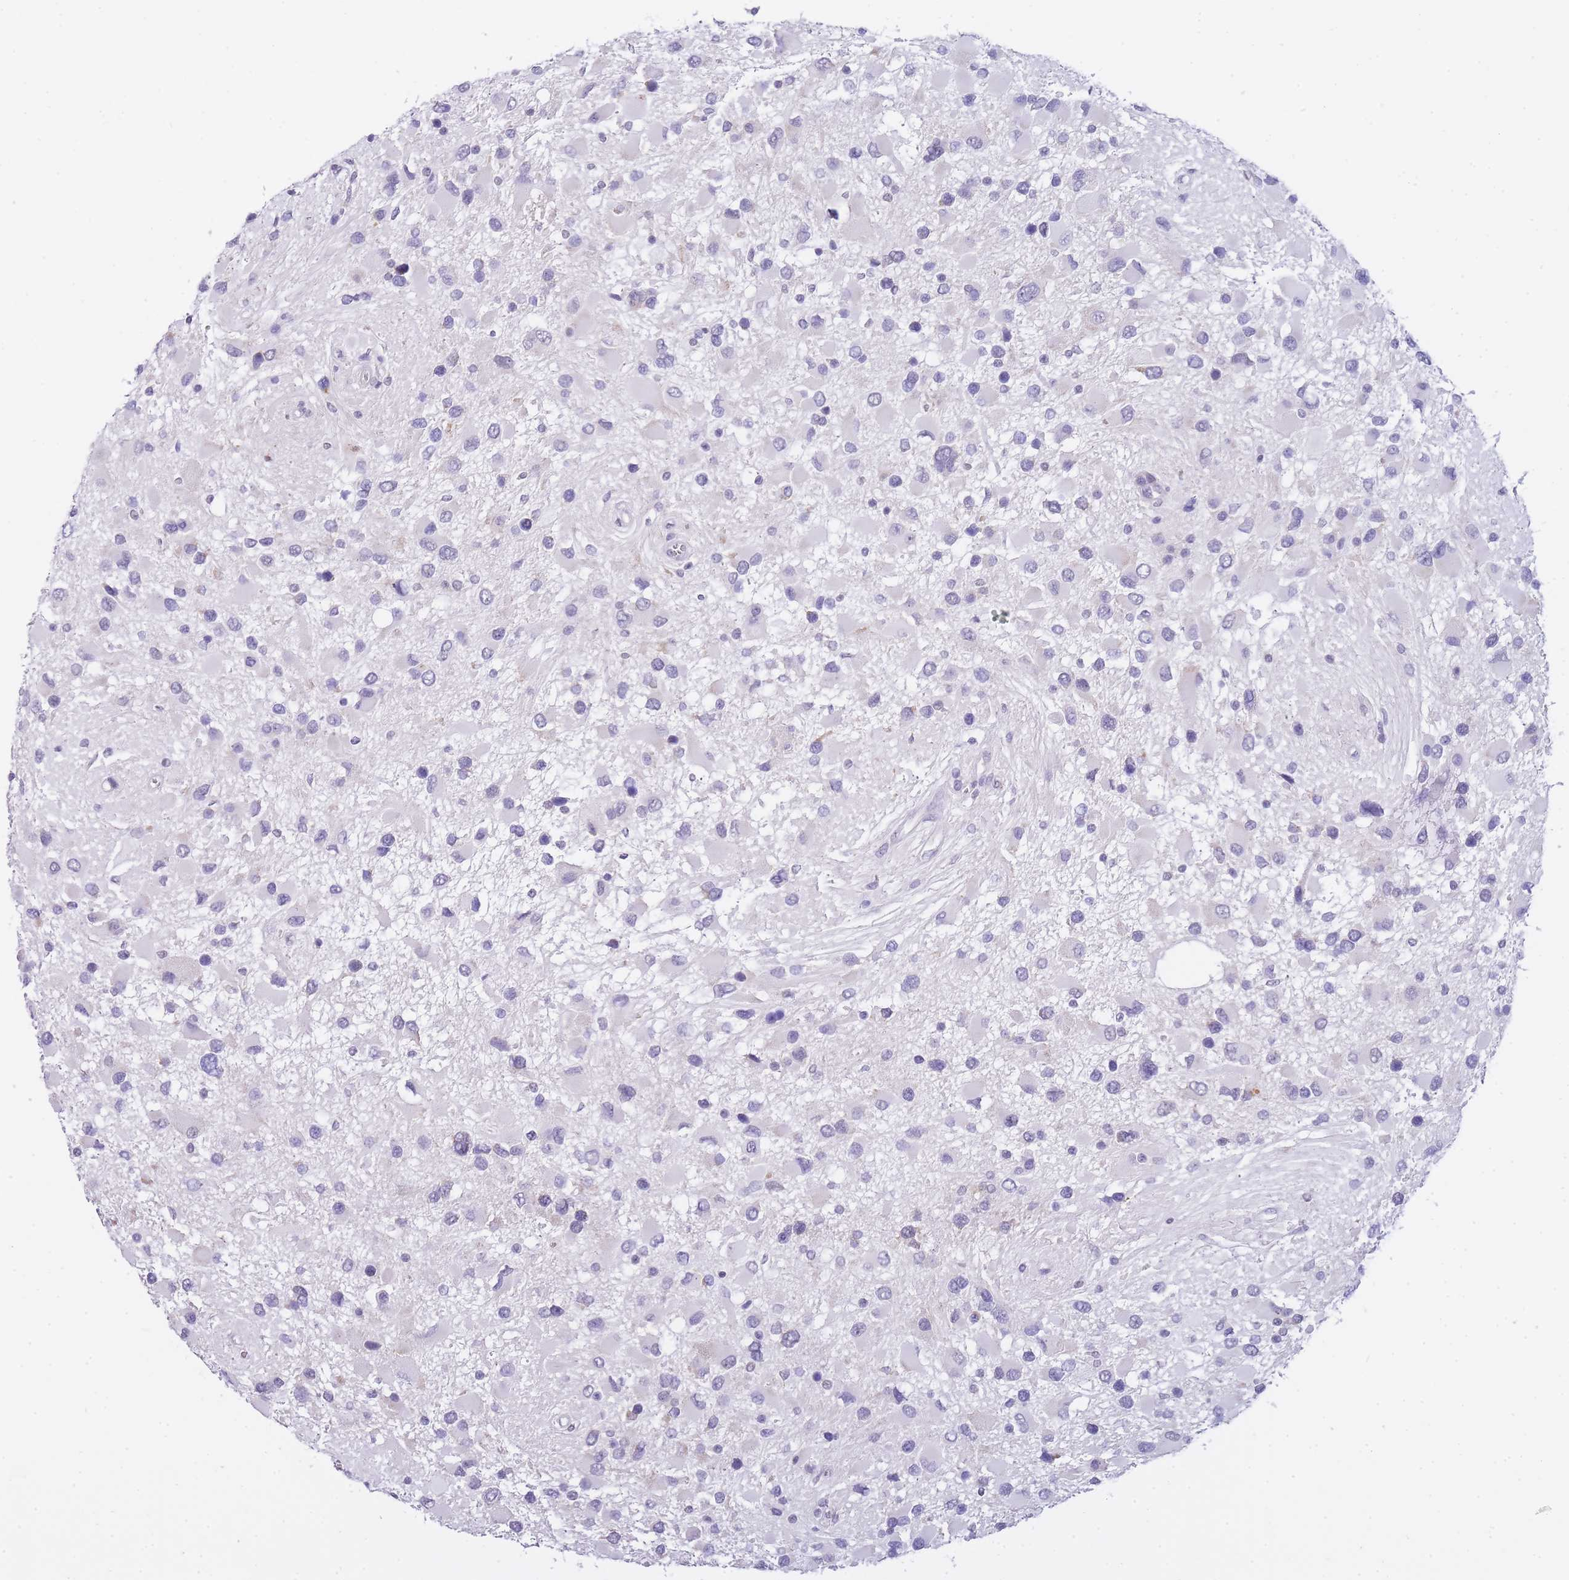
{"staining": {"intensity": "negative", "quantity": "none", "location": "none"}, "tissue": "glioma", "cell_type": "Tumor cells", "image_type": "cancer", "snomed": [{"axis": "morphology", "description": "Glioma, malignant, High grade"}, {"axis": "topography", "description": "Brain"}], "caption": "A histopathology image of glioma stained for a protein shows no brown staining in tumor cells.", "gene": "FRAT2", "patient": {"sex": "male", "age": 53}}